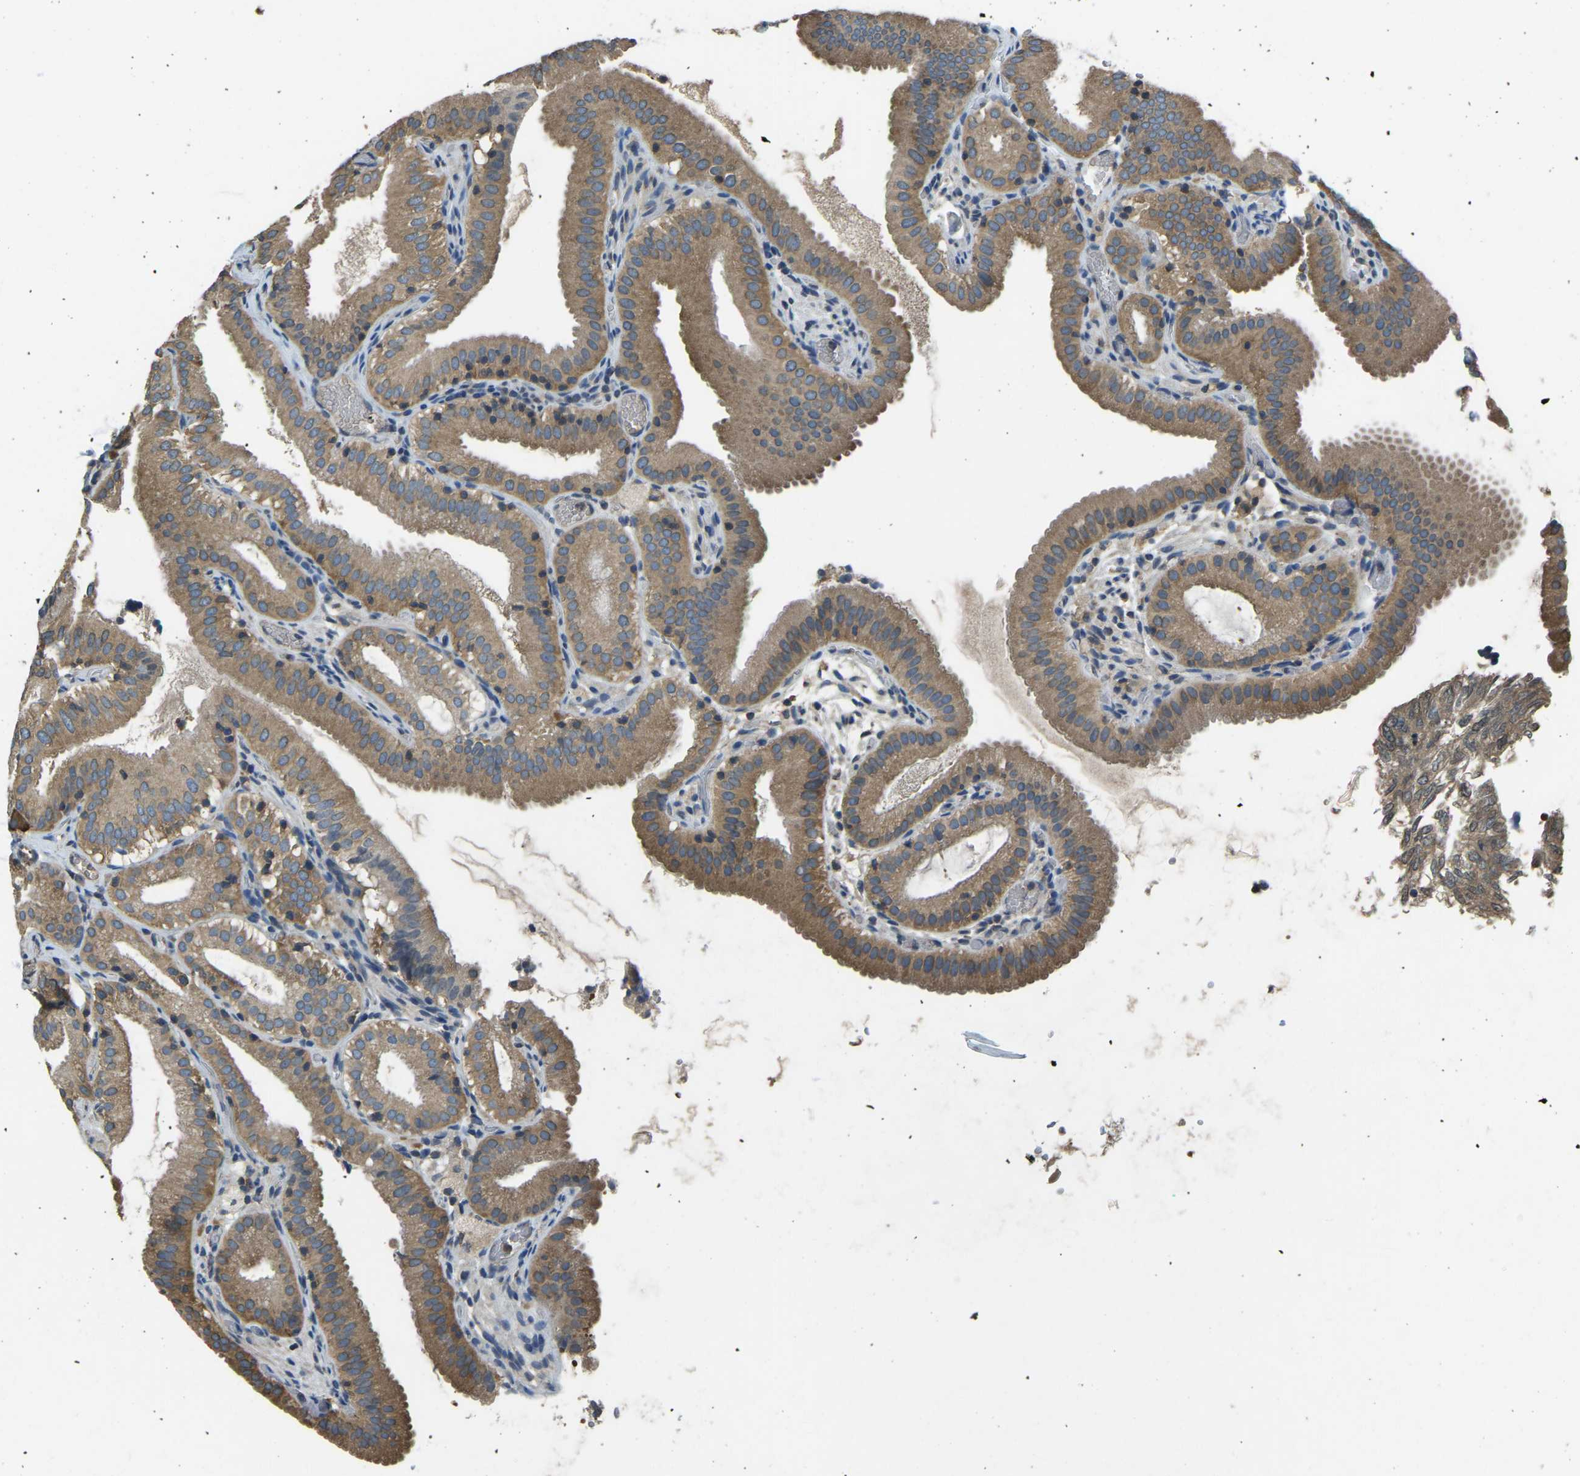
{"staining": {"intensity": "moderate", "quantity": ">75%", "location": "cytoplasmic/membranous"}, "tissue": "gallbladder", "cell_type": "Glandular cells", "image_type": "normal", "snomed": [{"axis": "morphology", "description": "Normal tissue, NOS"}, {"axis": "topography", "description": "Gallbladder"}], "caption": "The histopathology image reveals immunohistochemical staining of normal gallbladder. There is moderate cytoplasmic/membranous positivity is appreciated in about >75% of glandular cells. (Stains: DAB in brown, nuclei in blue, Microscopy: brightfield microscopy at high magnification).", "gene": "AIMP1", "patient": {"sex": "male", "age": 54}}